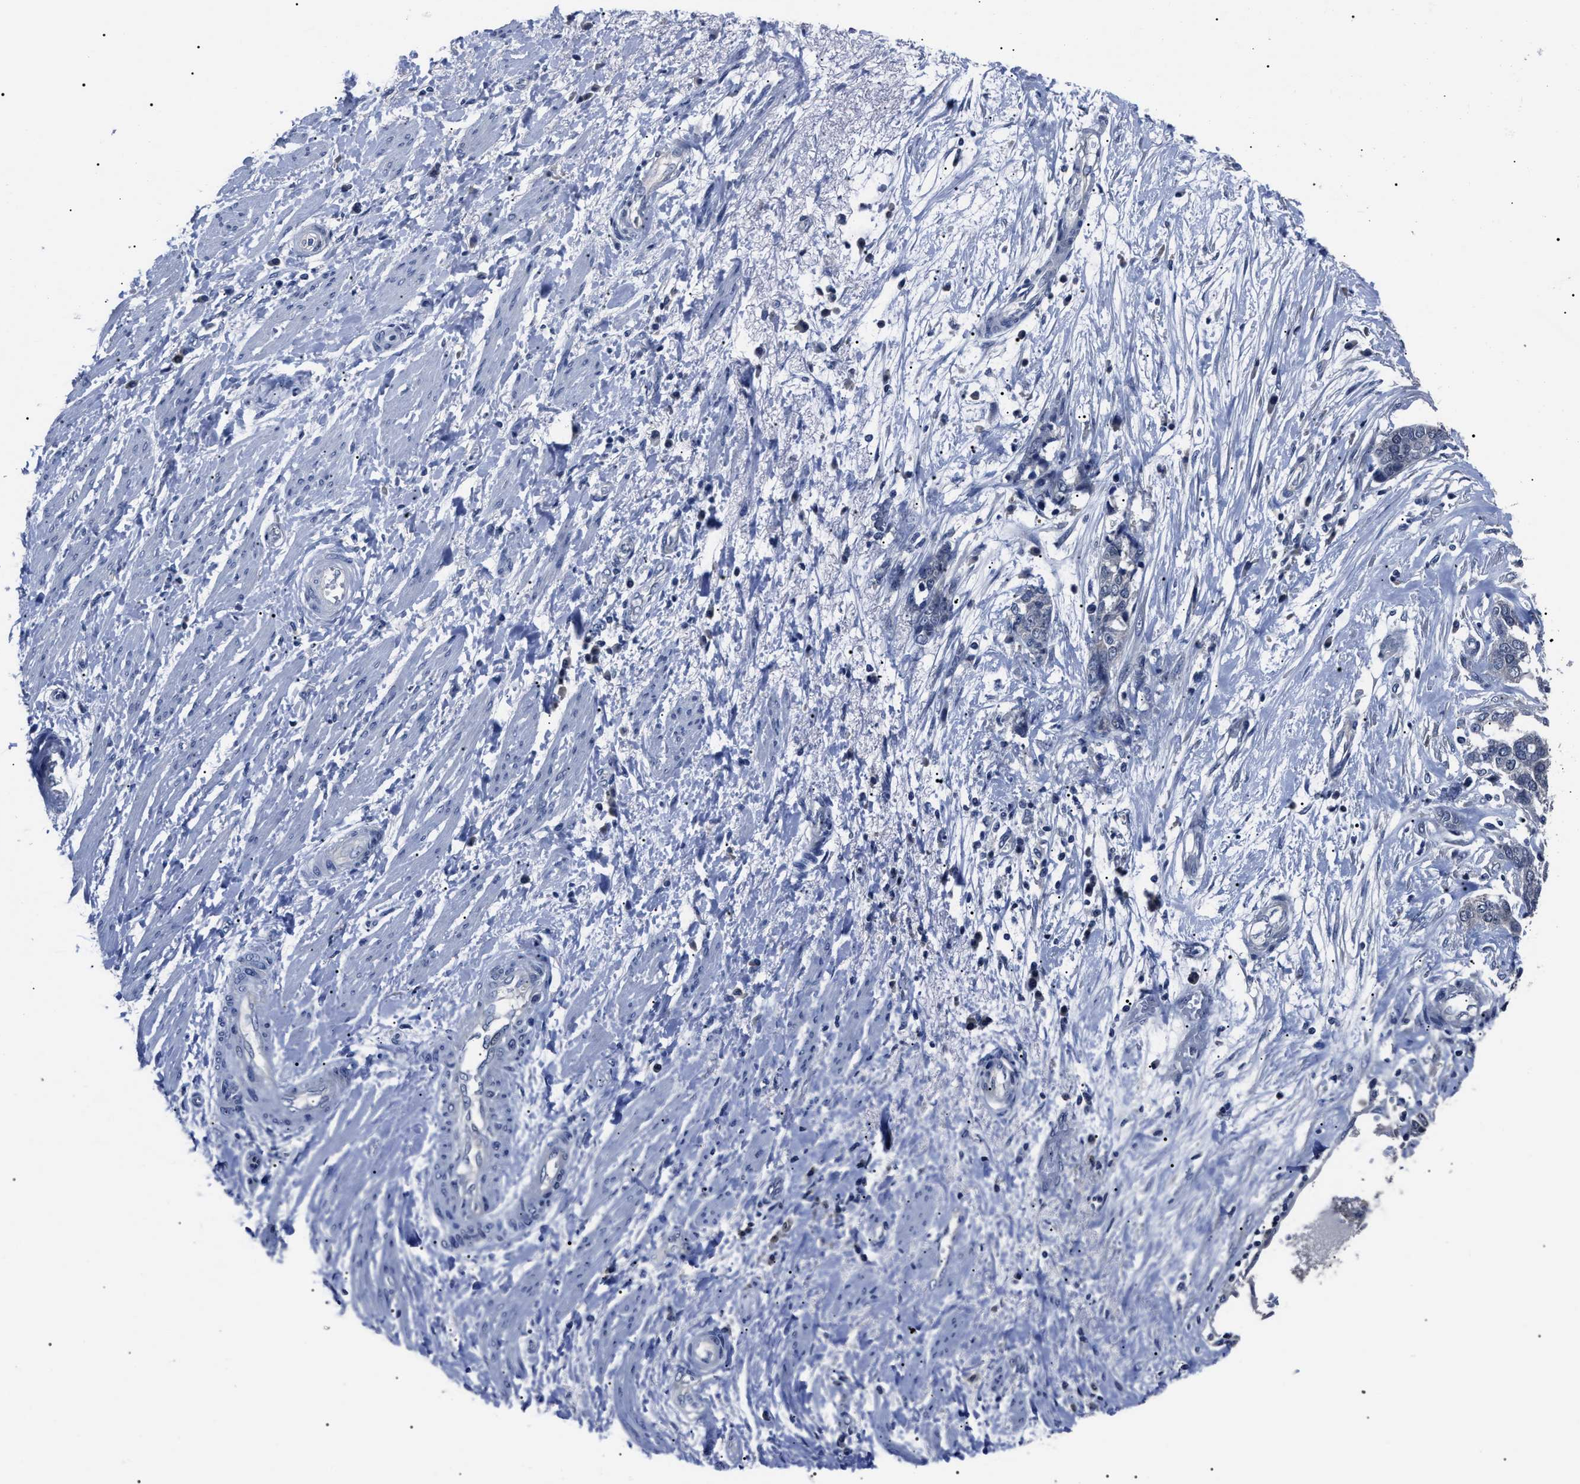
{"staining": {"intensity": "negative", "quantity": "none", "location": "none"}, "tissue": "ovarian cancer", "cell_type": "Tumor cells", "image_type": "cancer", "snomed": [{"axis": "morphology", "description": "Cystadenocarcinoma, serous, NOS"}, {"axis": "topography", "description": "Ovary"}], "caption": "Human ovarian cancer (serous cystadenocarcinoma) stained for a protein using immunohistochemistry (IHC) displays no positivity in tumor cells.", "gene": "LRWD1", "patient": {"sex": "female", "age": 44}}